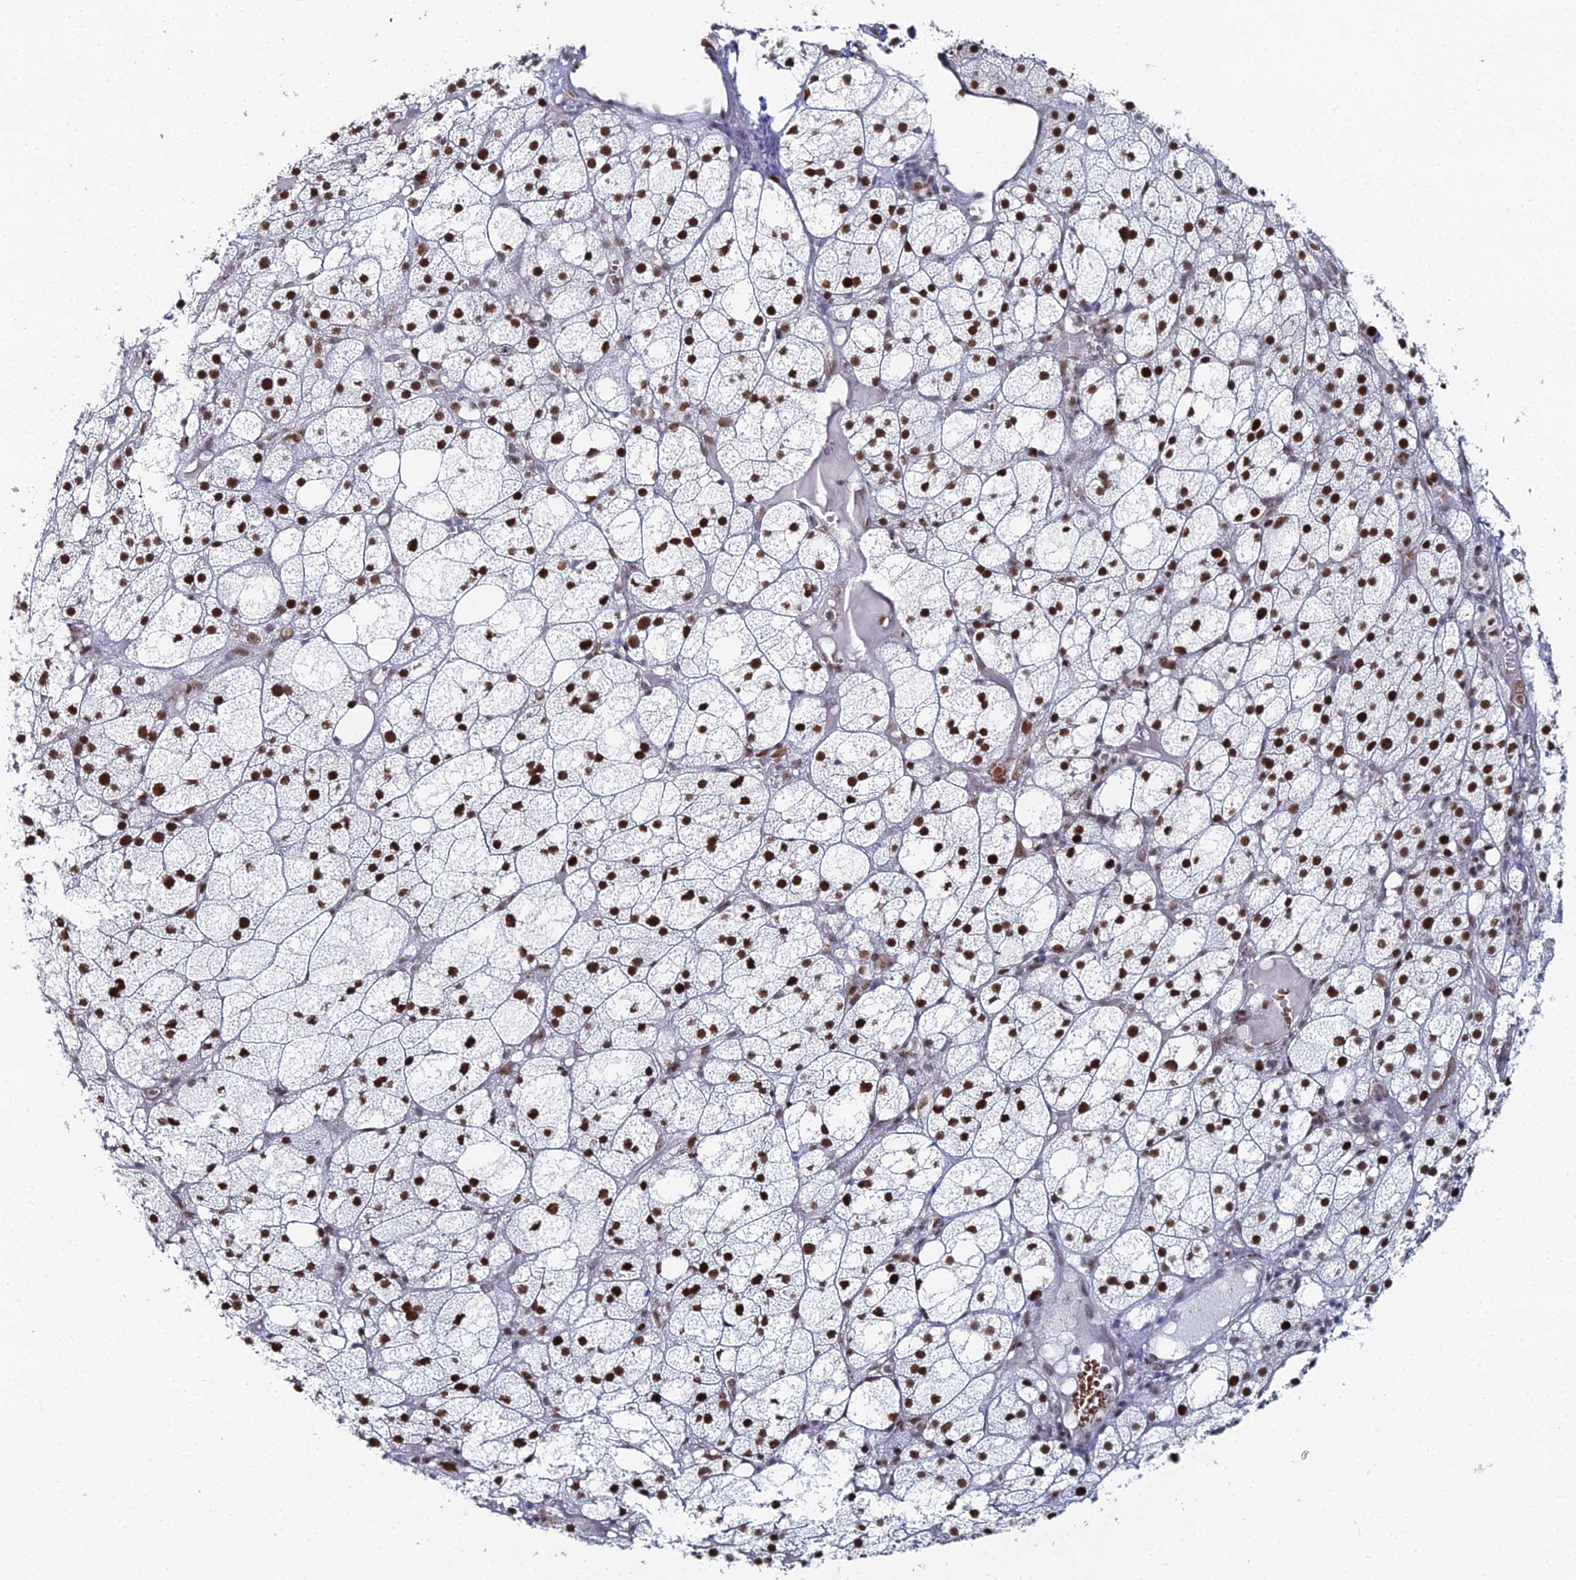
{"staining": {"intensity": "strong", "quantity": ">75%", "location": "nuclear"}, "tissue": "adrenal gland", "cell_type": "Glandular cells", "image_type": "normal", "snomed": [{"axis": "morphology", "description": "Normal tissue, NOS"}, {"axis": "topography", "description": "Adrenal gland"}], "caption": "Adrenal gland stained for a protein exhibits strong nuclear positivity in glandular cells. (DAB IHC, brown staining for protein, blue staining for nuclei).", "gene": "GSC2", "patient": {"sex": "female", "age": 61}}